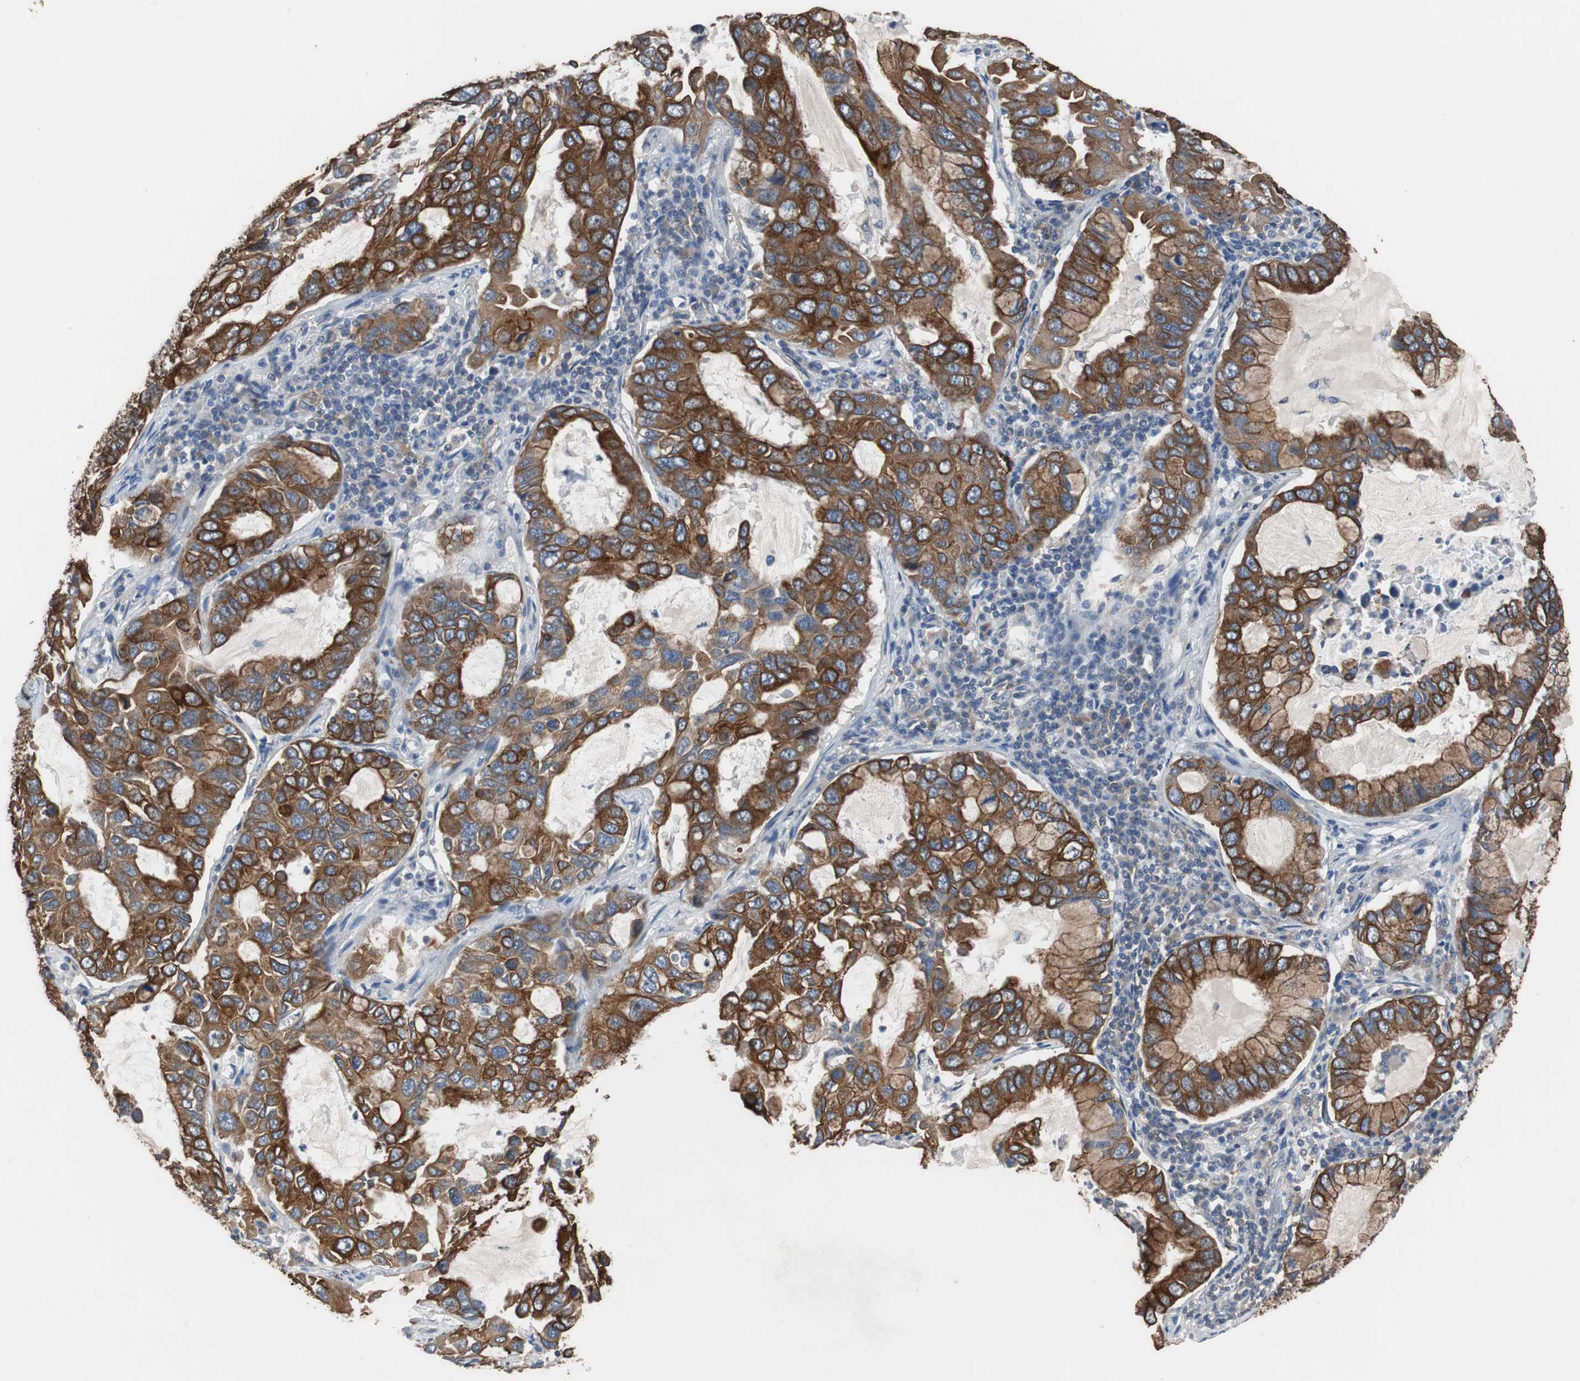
{"staining": {"intensity": "strong", "quantity": ">75%", "location": "cytoplasmic/membranous"}, "tissue": "lung cancer", "cell_type": "Tumor cells", "image_type": "cancer", "snomed": [{"axis": "morphology", "description": "Adenocarcinoma, NOS"}, {"axis": "topography", "description": "Lung"}], "caption": "Lung cancer (adenocarcinoma) stained for a protein exhibits strong cytoplasmic/membranous positivity in tumor cells. Using DAB (3,3'-diaminobenzidine) (brown) and hematoxylin (blue) stains, captured at high magnification using brightfield microscopy.", "gene": "USP10", "patient": {"sex": "male", "age": 64}}